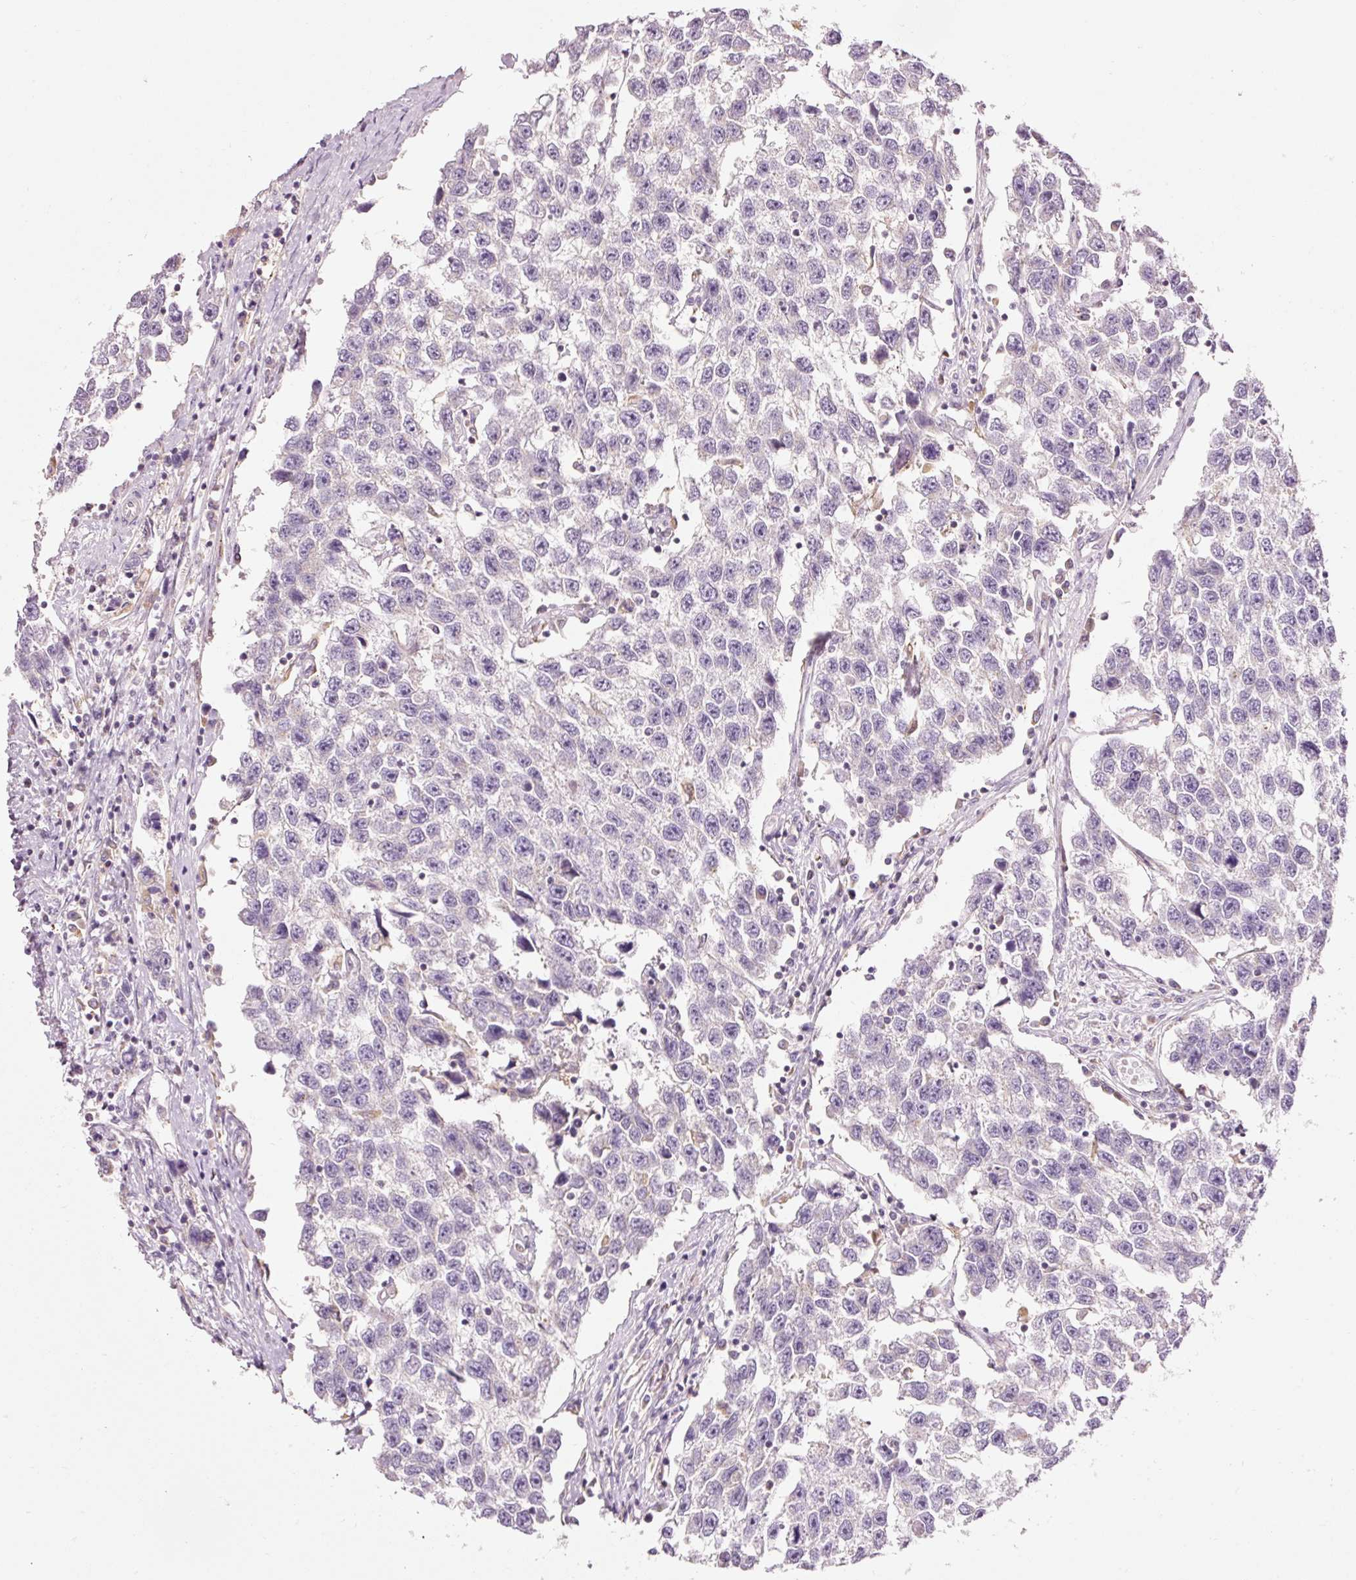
{"staining": {"intensity": "negative", "quantity": "none", "location": "none"}, "tissue": "testis cancer", "cell_type": "Tumor cells", "image_type": "cancer", "snomed": [{"axis": "morphology", "description": "Seminoma, NOS"}, {"axis": "topography", "description": "Testis"}], "caption": "An image of testis cancer stained for a protein demonstrates no brown staining in tumor cells. Brightfield microscopy of IHC stained with DAB (brown) and hematoxylin (blue), captured at high magnification.", "gene": "NAPA", "patient": {"sex": "male", "age": 33}}